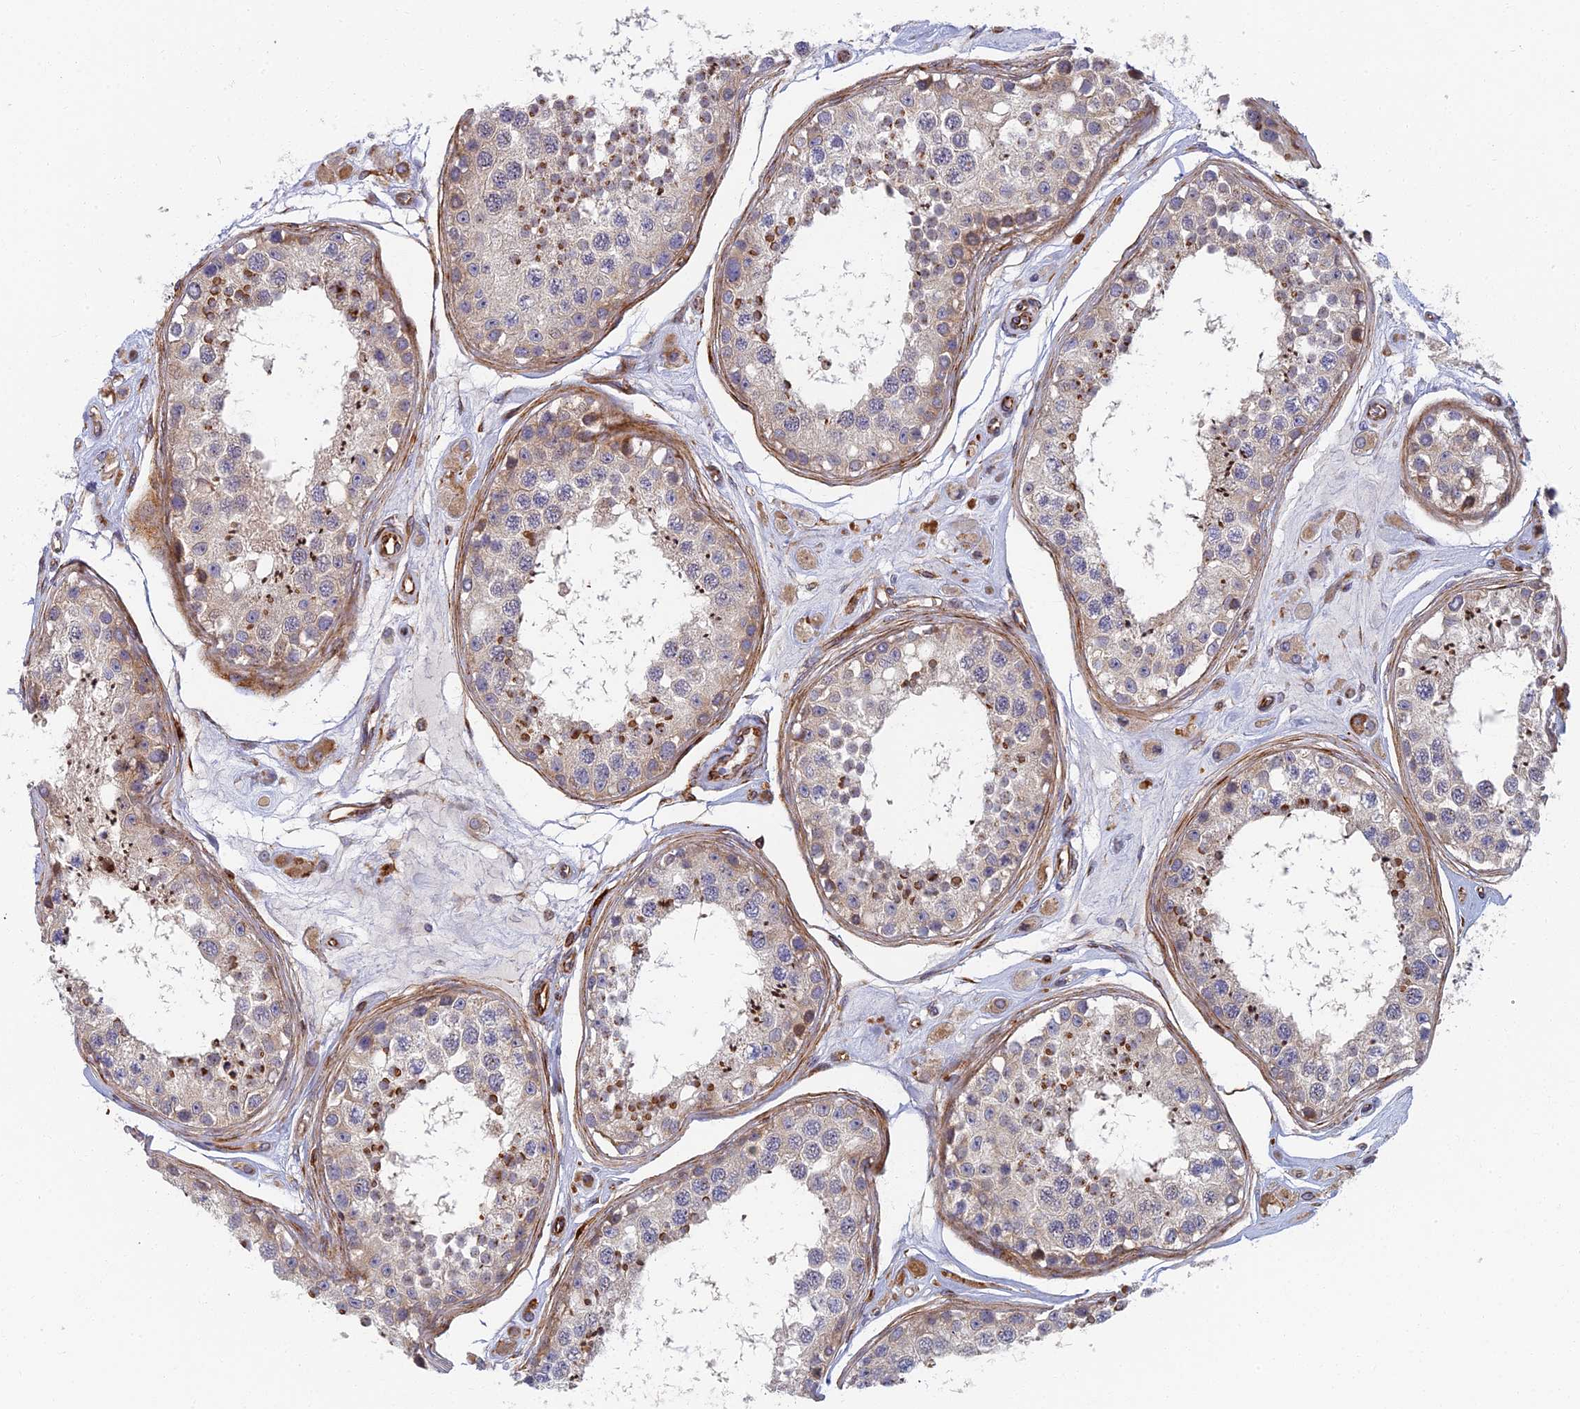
{"staining": {"intensity": "moderate", "quantity": "<25%", "location": "cytoplasmic/membranous"}, "tissue": "testis", "cell_type": "Cells in seminiferous ducts", "image_type": "normal", "snomed": [{"axis": "morphology", "description": "Normal tissue, NOS"}, {"axis": "topography", "description": "Testis"}], "caption": "A low amount of moderate cytoplasmic/membranous expression is appreciated in approximately <25% of cells in seminiferous ducts in benign testis.", "gene": "ABCB10", "patient": {"sex": "male", "age": 25}}